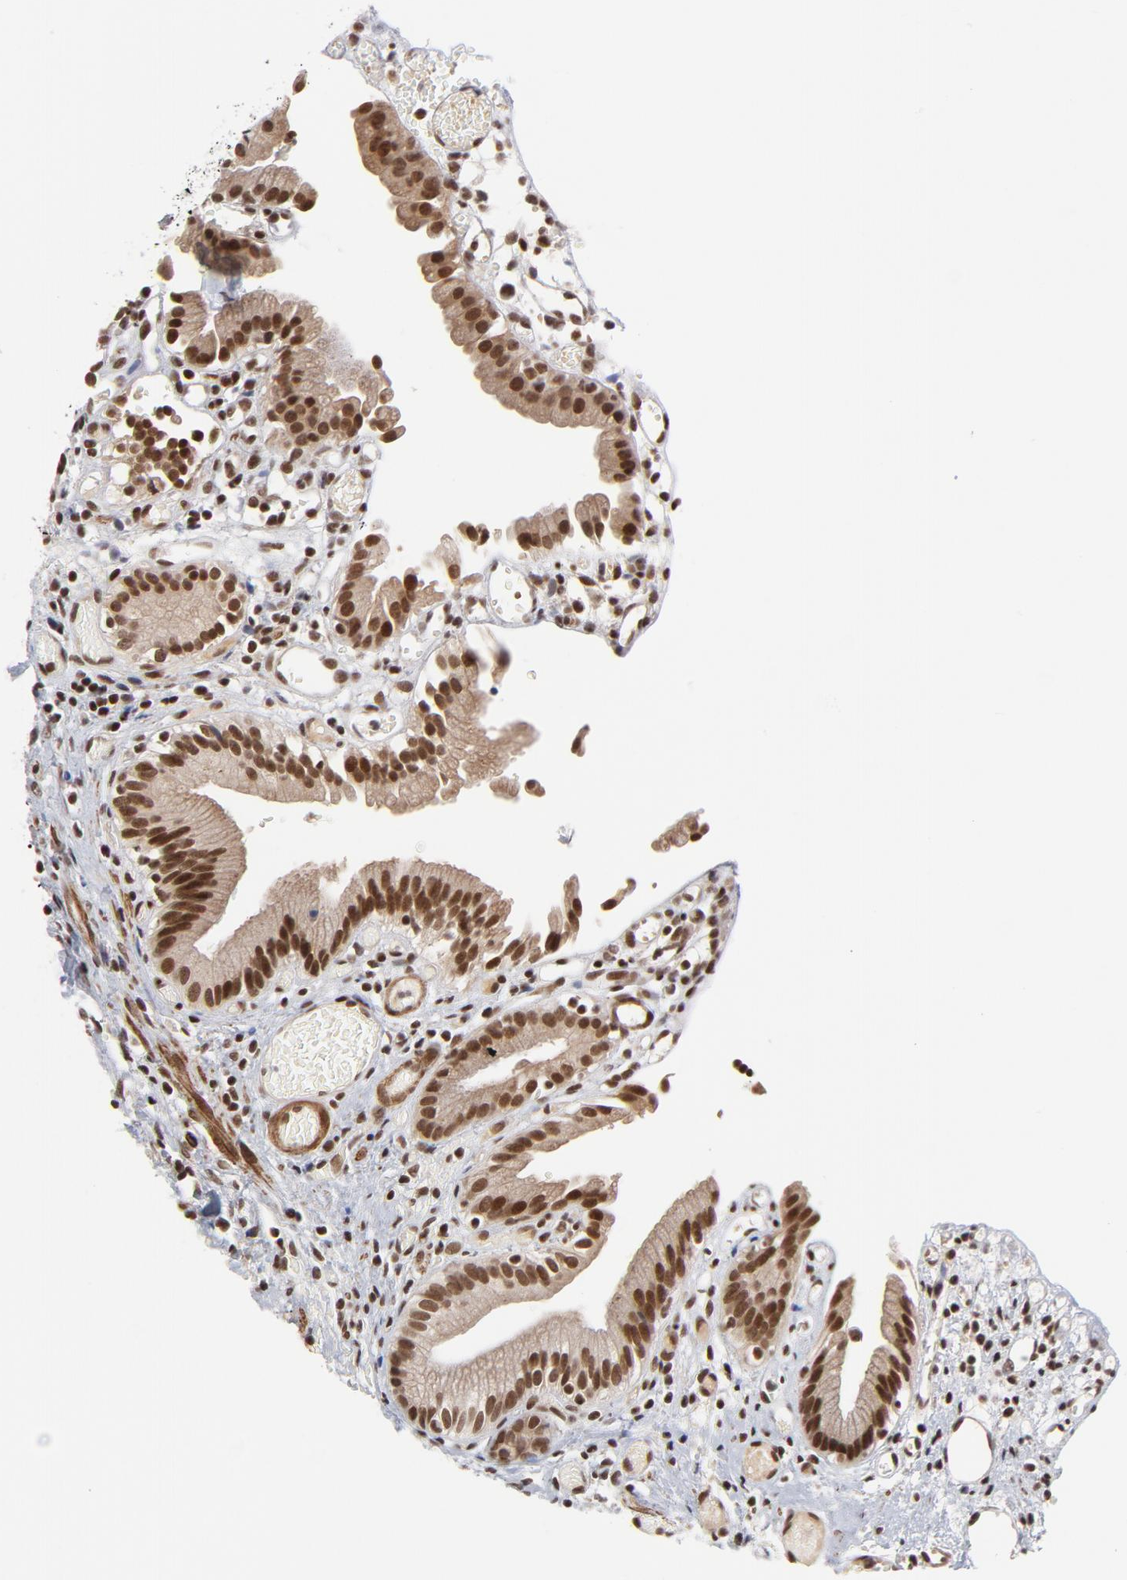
{"staining": {"intensity": "strong", "quantity": ">75%", "location": "cytoplasmic/membranous,nuclear"}, "tissue": "gallbladder", "cell_type": "Glandular cells", "image_type": "normal", "snomed": [{"axis": "morphology", "description": "Normal tissue, NOS"}, {"axis": "topography", "description": "Gallbladder"}], "caption": "High-power microscopy captured an IHC photomicrograph of normal gallbladder, revealing strong cytoplasmic/membranous,nuclear positivity in about >75% of glandular cells.", "gene": "CTCF", "patient": {"sex": "male", "age": 65}}